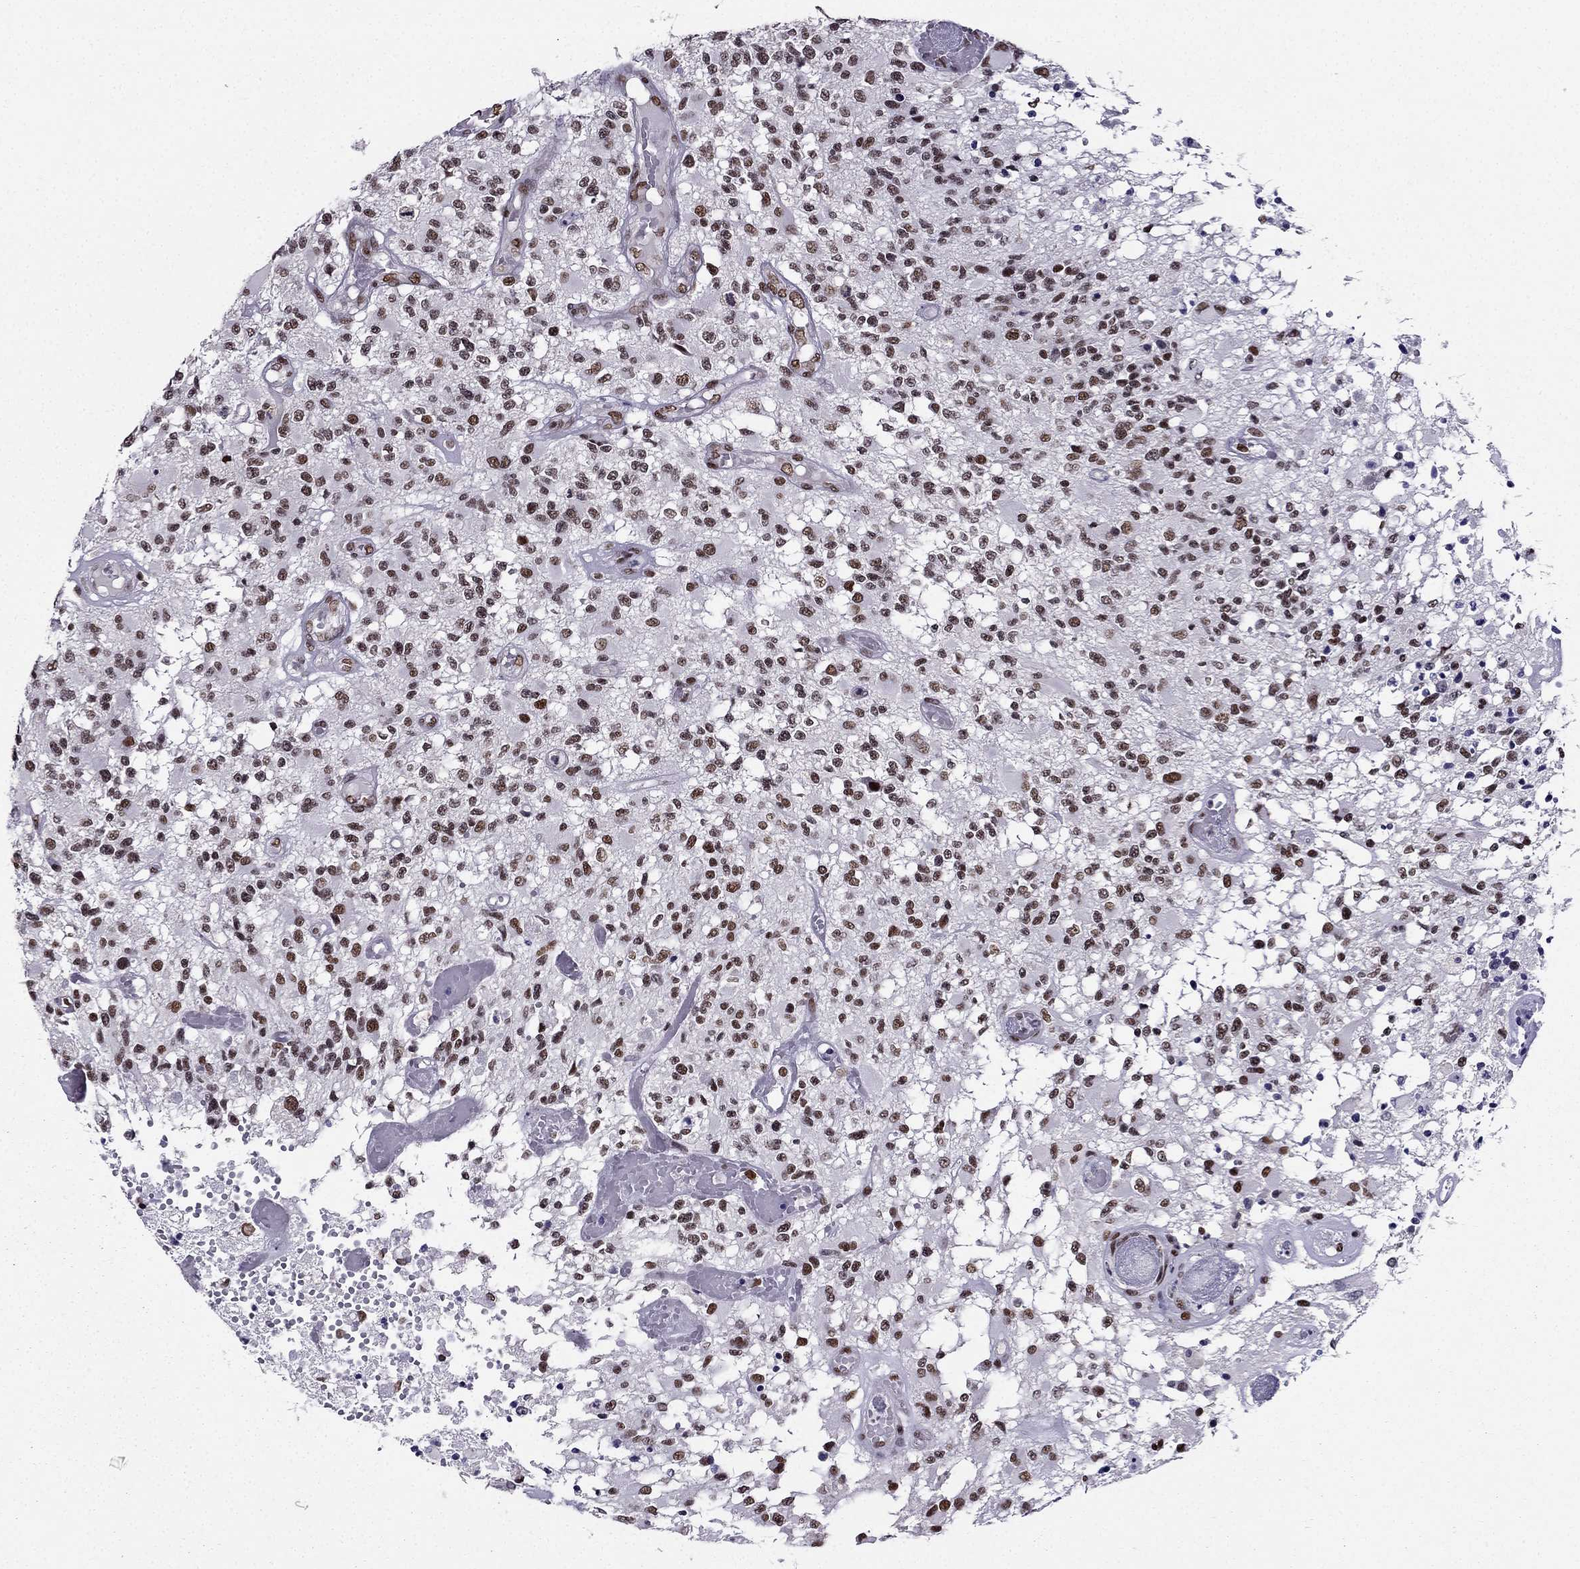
{"staining": {"intensity": "moderate", "quantity": "25%-75%", "location": "nuclear"}, "tissue": "glioma", "cell_type": "Tumor cells", "image_type": "cancer", "snomed": [{"axis": "morphology", "description": "Glioma, malignant, High grade"}, {"axis": "topography", "description": "Brain"}], "caption": "Immunohistochemical staining of malignant glioma (high-grade) displays moderate nuclear protein expression in approximately 25%-75% of tumor cells.", "gene": "ZNF420", "patient": {"sex": "female", "age": 63}}